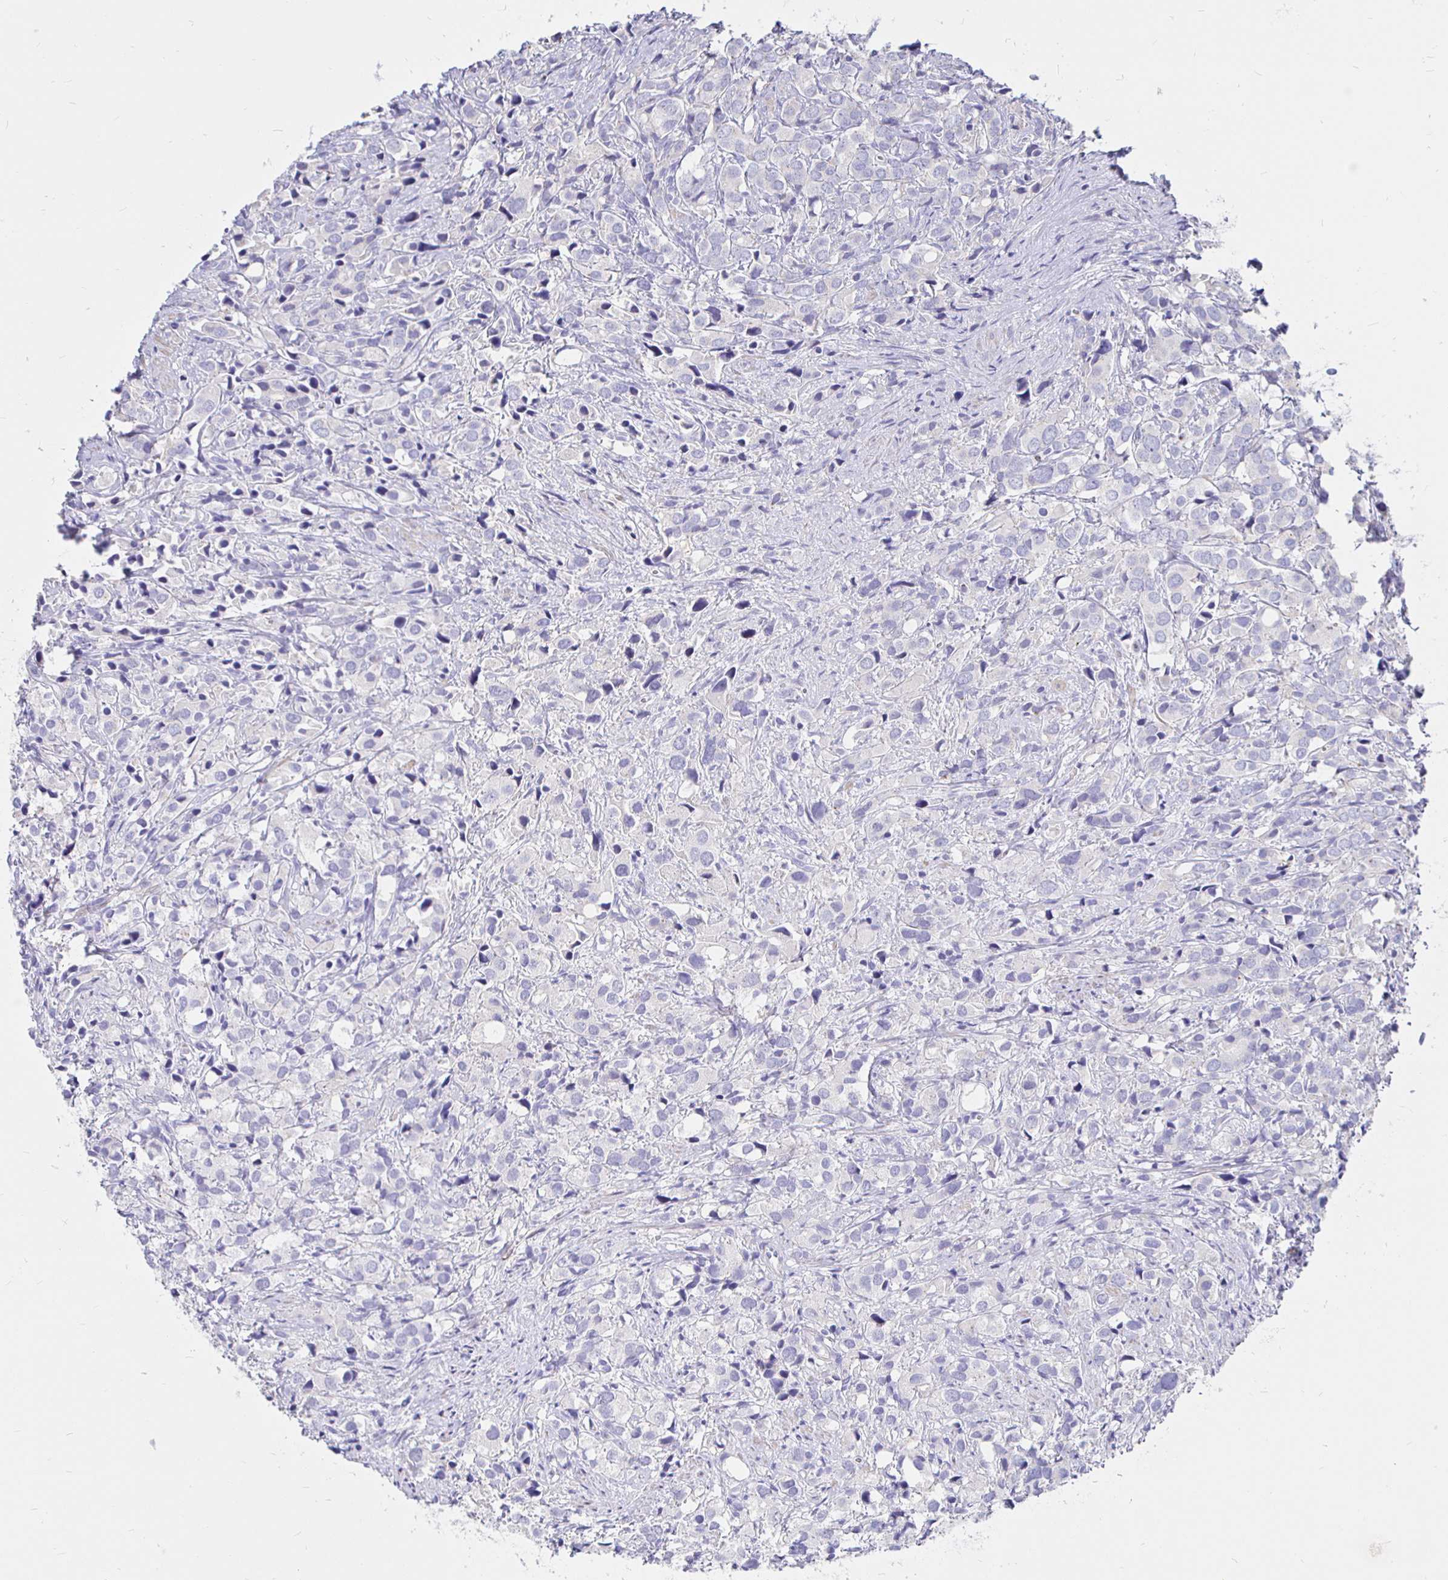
{"staining": {"intensity": "negative", "quantity": "none", "location": "none"}, "tissue": "prostate cancer", "cell_type": "Tumor cells", "image_type": "cancer", "snomed": [{"axis": "morphology", "description": "Adenocarcinoma, High grade"}, {"axis": "topography", "description": "Prostate"}], "caption": "Prostate cancer (high-grade adenocarcinoma) was stained to show a protein in brown. There is no significant positivity in tumor cells.", "gene": "NECAB1", "patient": {"sex": "male", "age": 86}}